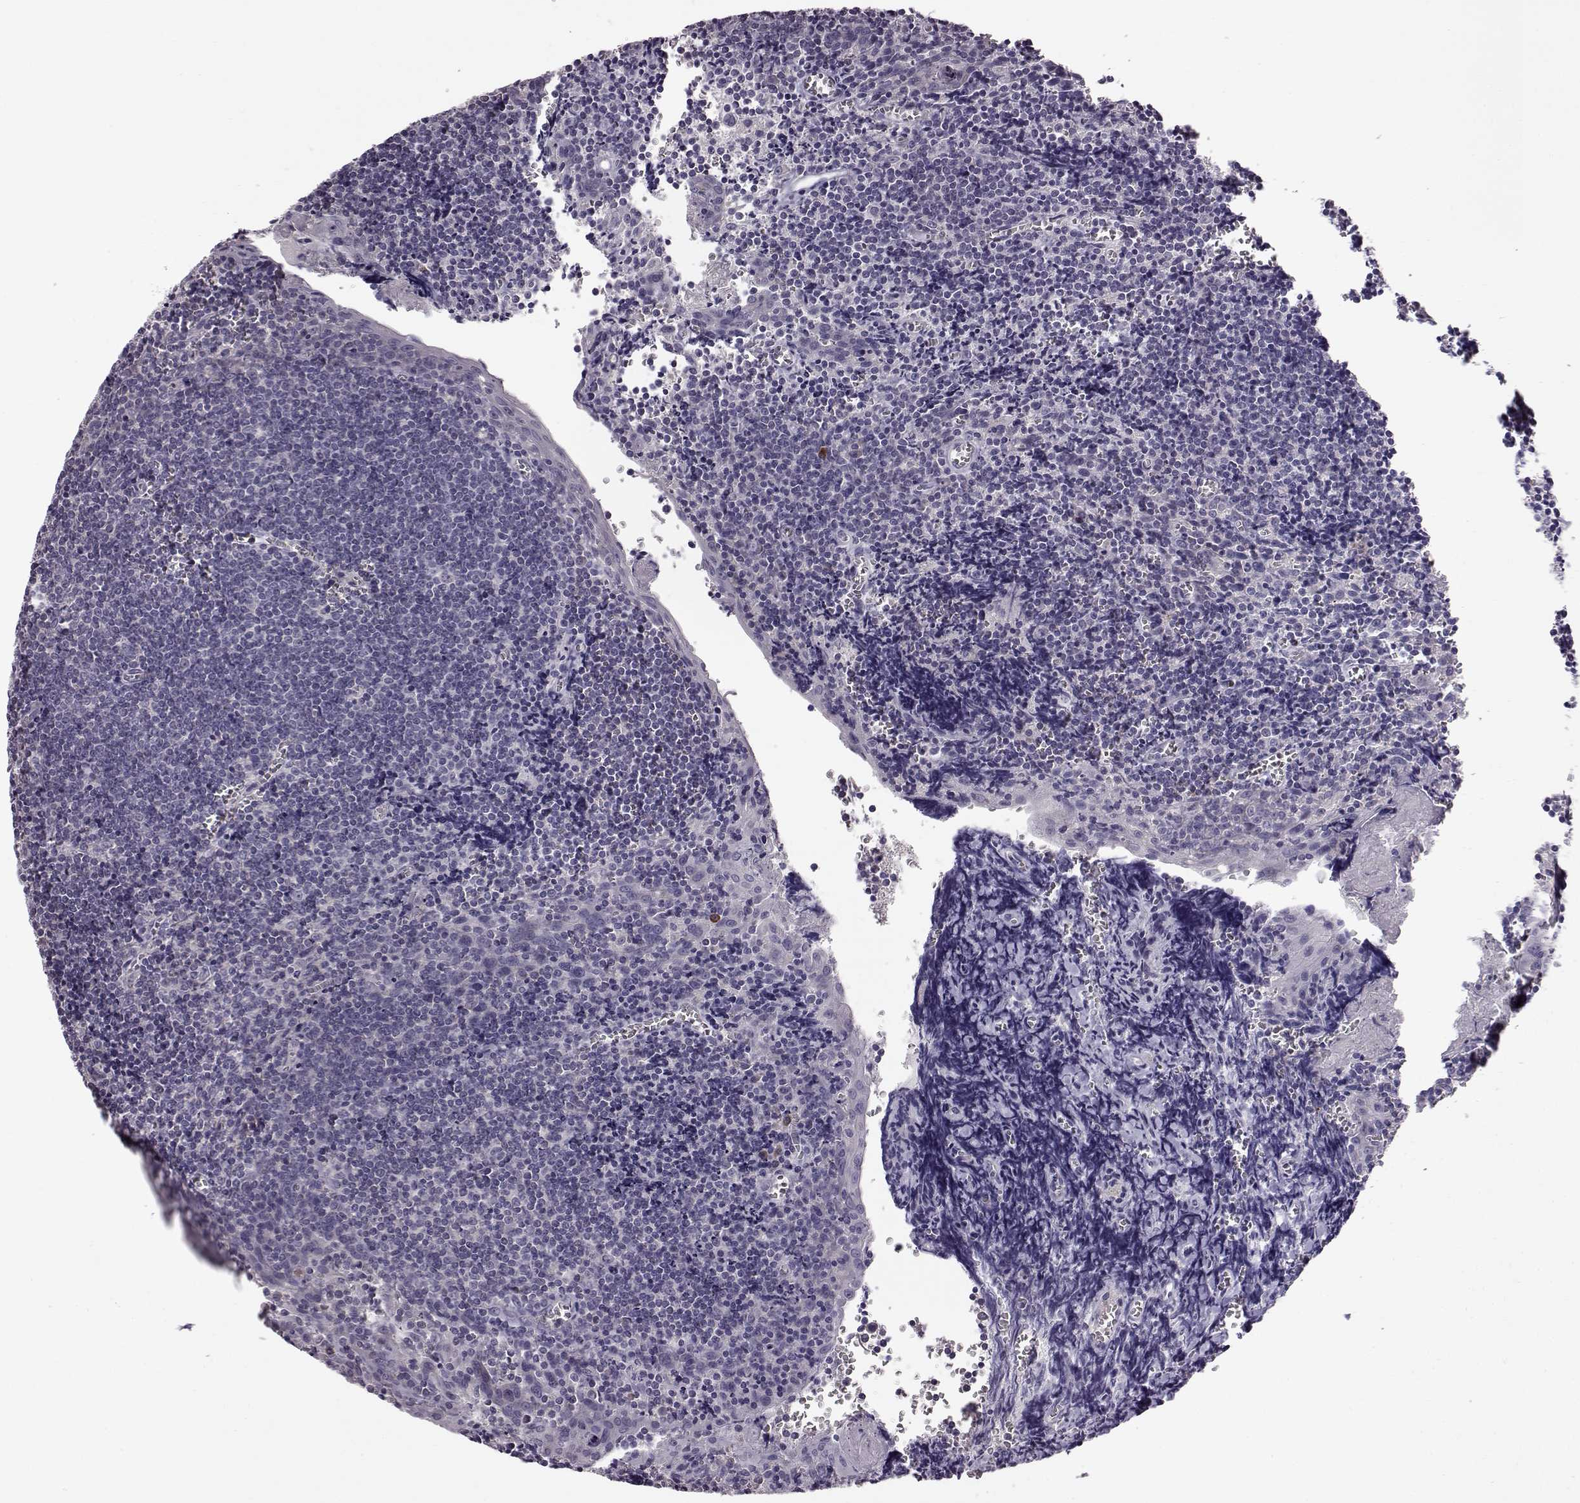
{"staining": {"intensity": "negative", "quantity": "none", "location": "none"}, "tissue": "tonsil", "cell_type": "Germinal center cells", "image_type": "normal", "snomed": [{"axis": "morphology", "description": "Normal tissue, NOS"}, {"axis": "morphology", "description": "Inflammation, NOS"}, {"axis": "topography", "description": "Tonsil"}], "caption": "Germinal center cells are negative for protein expression in unremarkable human tonsil. (Stains: DAB (3,3'-diaminobenzidine) IHC with hematoxylin counter stain, Microscopy: brightfield microscopy at high magnification).", "gene": "ADGRG2", "patient": {"sex": "female", "age": 31}}